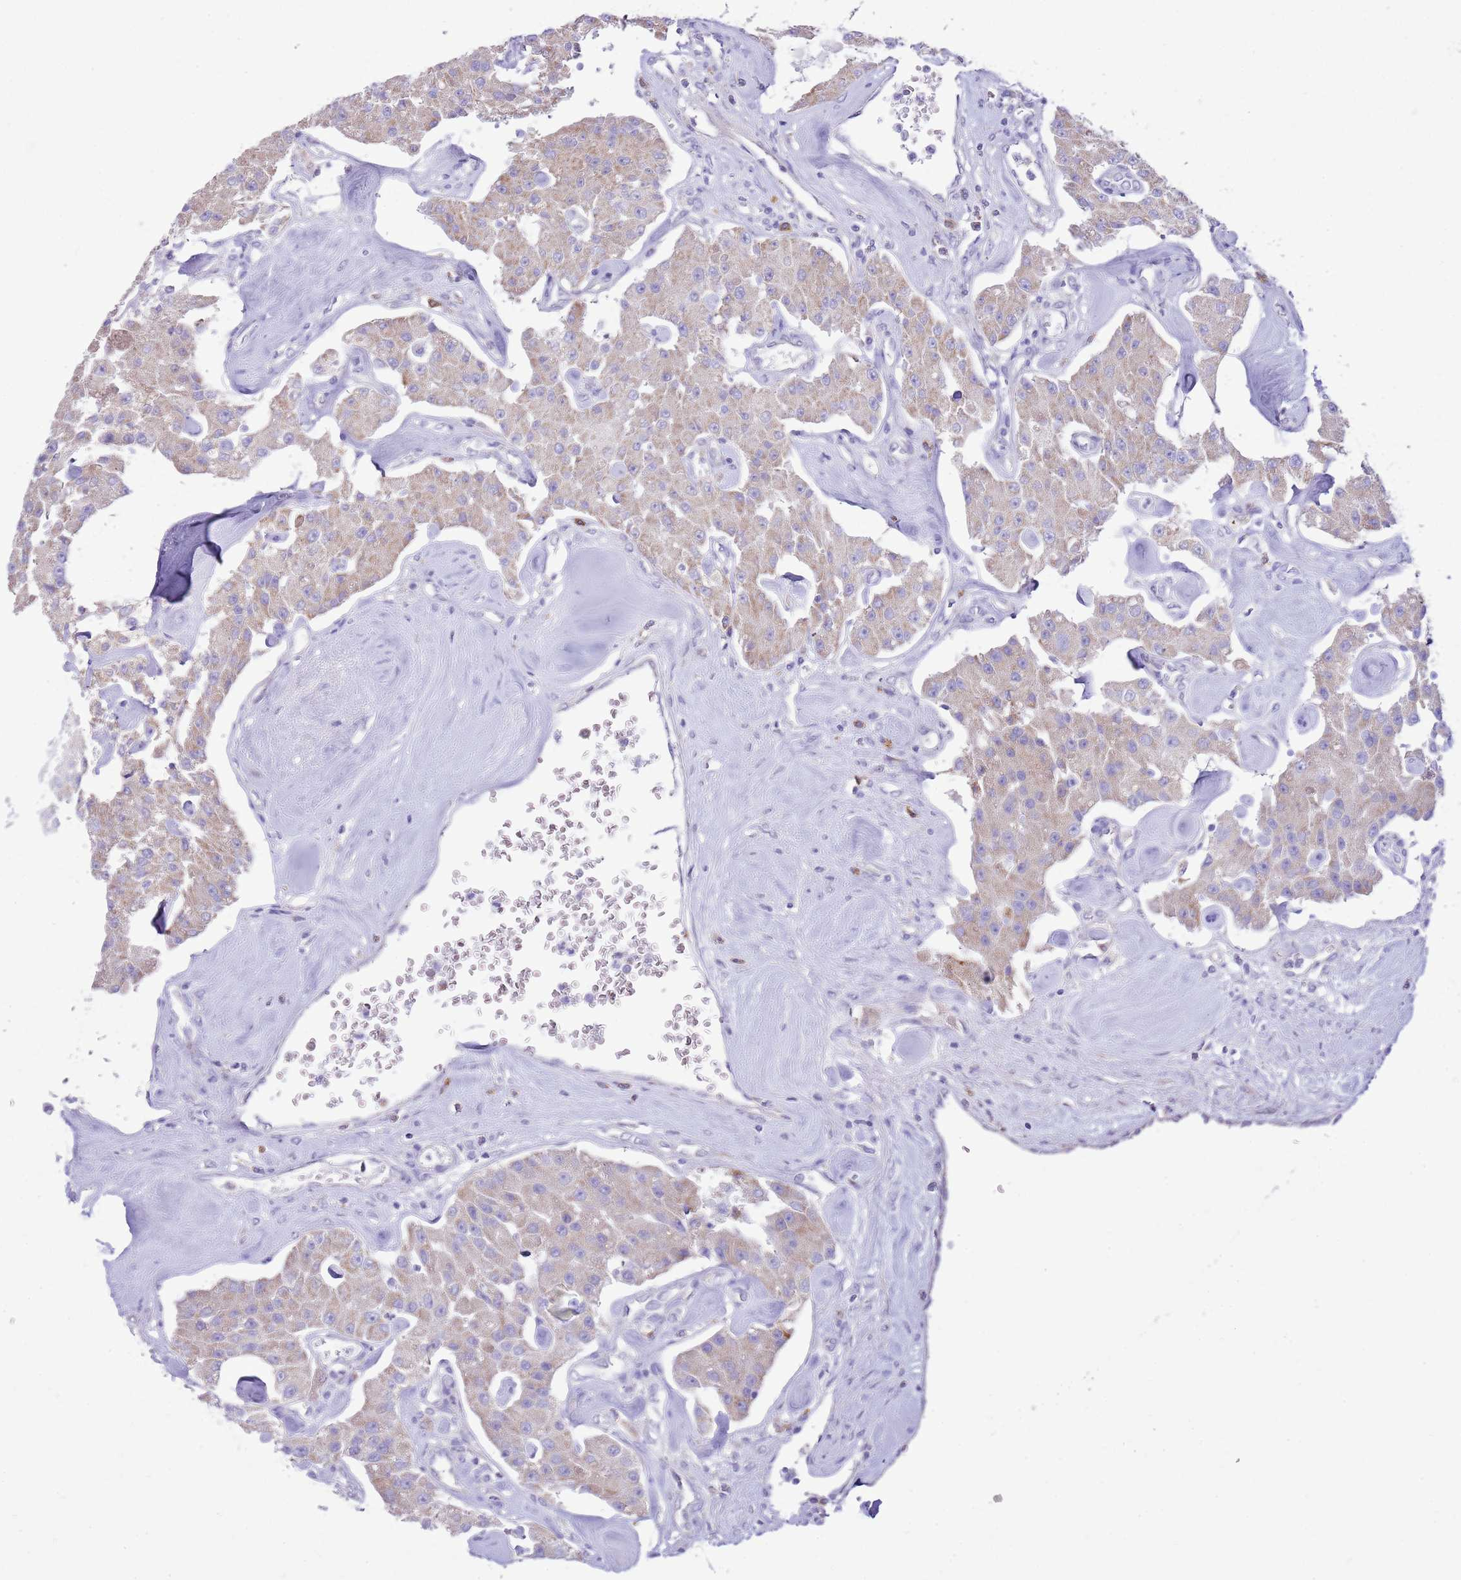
{"staining": {"intensity": "weak", "quantity": "25%-75%", "location": "cytoplasmic/membranous"}, "tissue": "carcinoid", "cell_type": "Tumor cells", "image_type": "cancer", "snomed": [{"axis": "morphology", "description": "Carcinoid, malignant, NOS"}, {"axis": "topography", "description": "Pancreas"}], "caption": "Immunohistochemistry (IHC) of human carcinoid (malignant) reveals low levels of weak cytoplasmic/membranous staining in about 25%-75% of tumor cells. (Brightfield microscopy of DAB IHC at high magnification).", "gene": "OAZ2", "patient": {"sex": "male", "age": 41}}